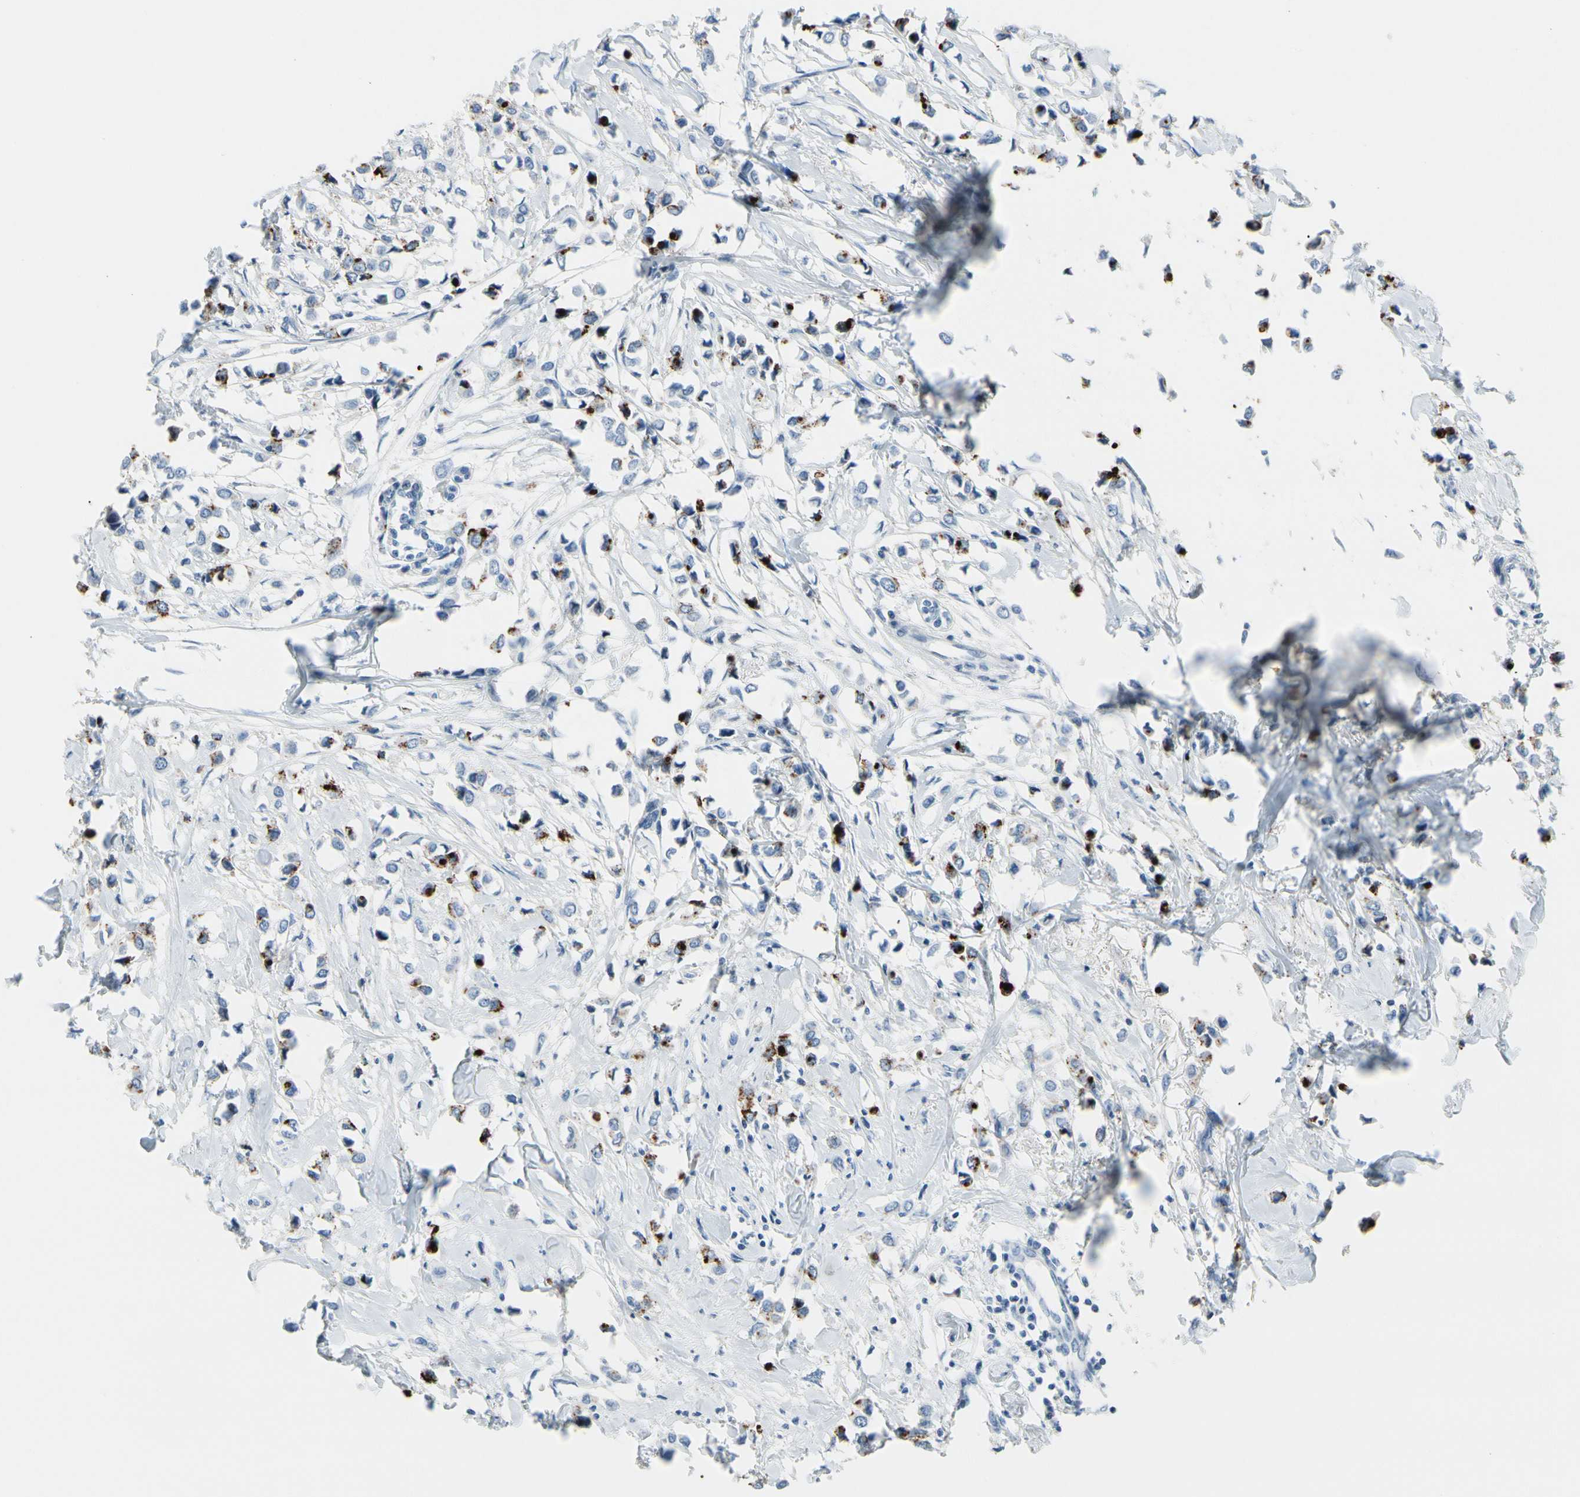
{"staining": {"intensity": "strong", "quantity": "<25%", "location": "cytoplasmic/membranous"}, "tissue": "breast cancer", "cell_type": "Tumor cells", "image_type": "cancer", "snomed": [{"axis": "morphology", "description": "Lobular carcinoma"}, {"axis": "topography", "description": "Breast"}], "caption": "Human breast cancer stained with a protein marker shows strong staining in tumor cells.", "gene": "MUC5B", "patient": {"sex": "female", "age": 51}}